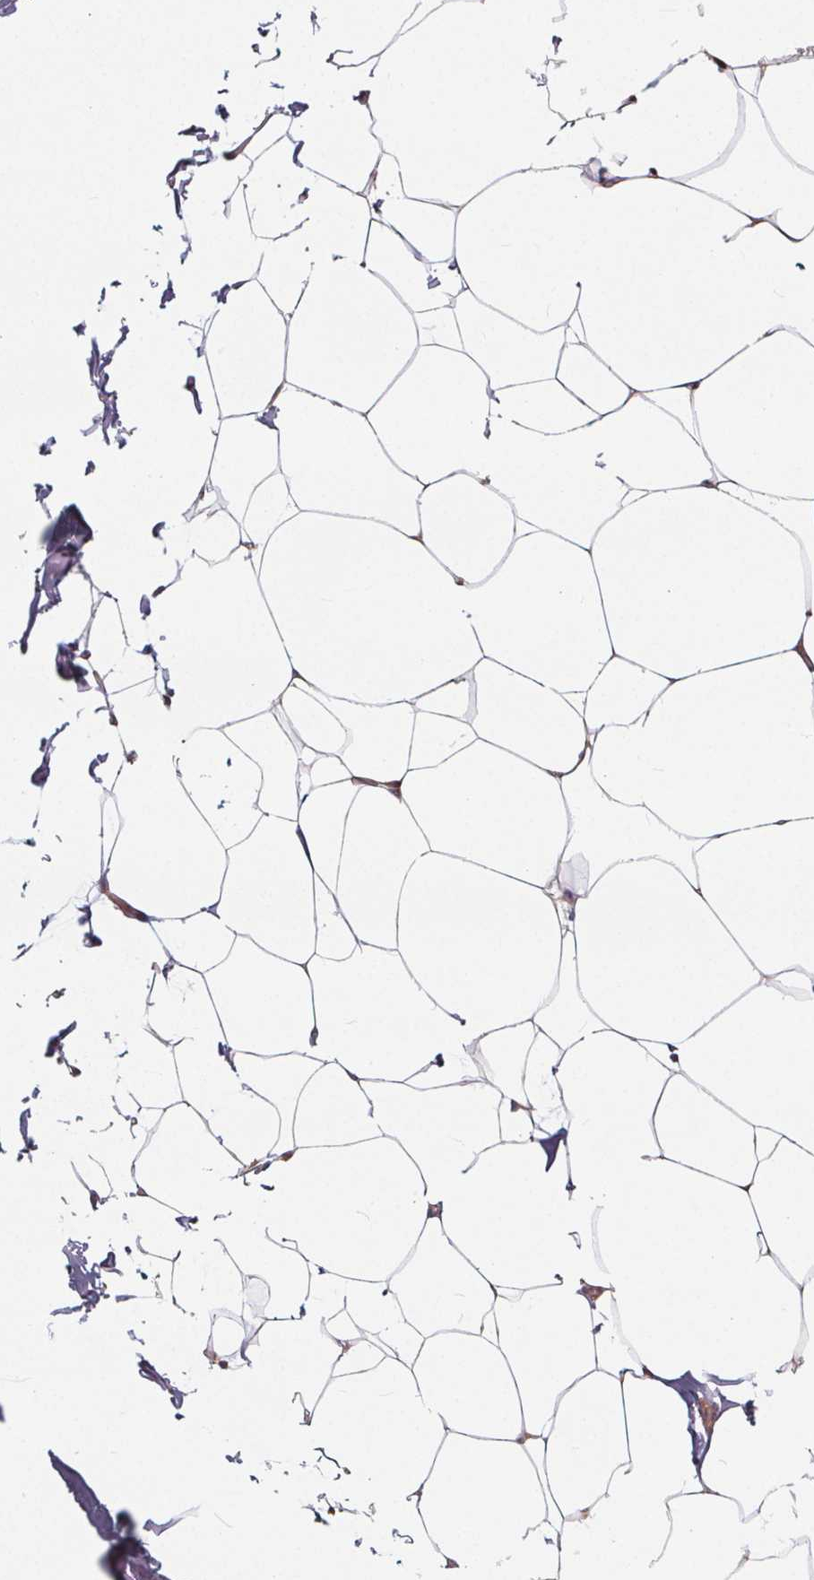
{"staining": {"intensity": "weak", "quantity": "<25%", "location": "nuclear"}, "tissue": "breast", "cell_type": "Adipocytes", "image_type": "normal", "snomed": [{"axis": "morphology", "description": "Normal tissue, NOS"}, {"axis": "topography", "description": "Breast"}], "caption": "Immunohistochemistry of benign human breast displays no staining in adipocytes. The staining was performed using DAB to visualize the protein expression in brown, while the nuclei were stained in blue with hematoxylin (Magnification: 20x).", "gene": "AKT1S1", "patient": {"sex": "female", "age": 32}}